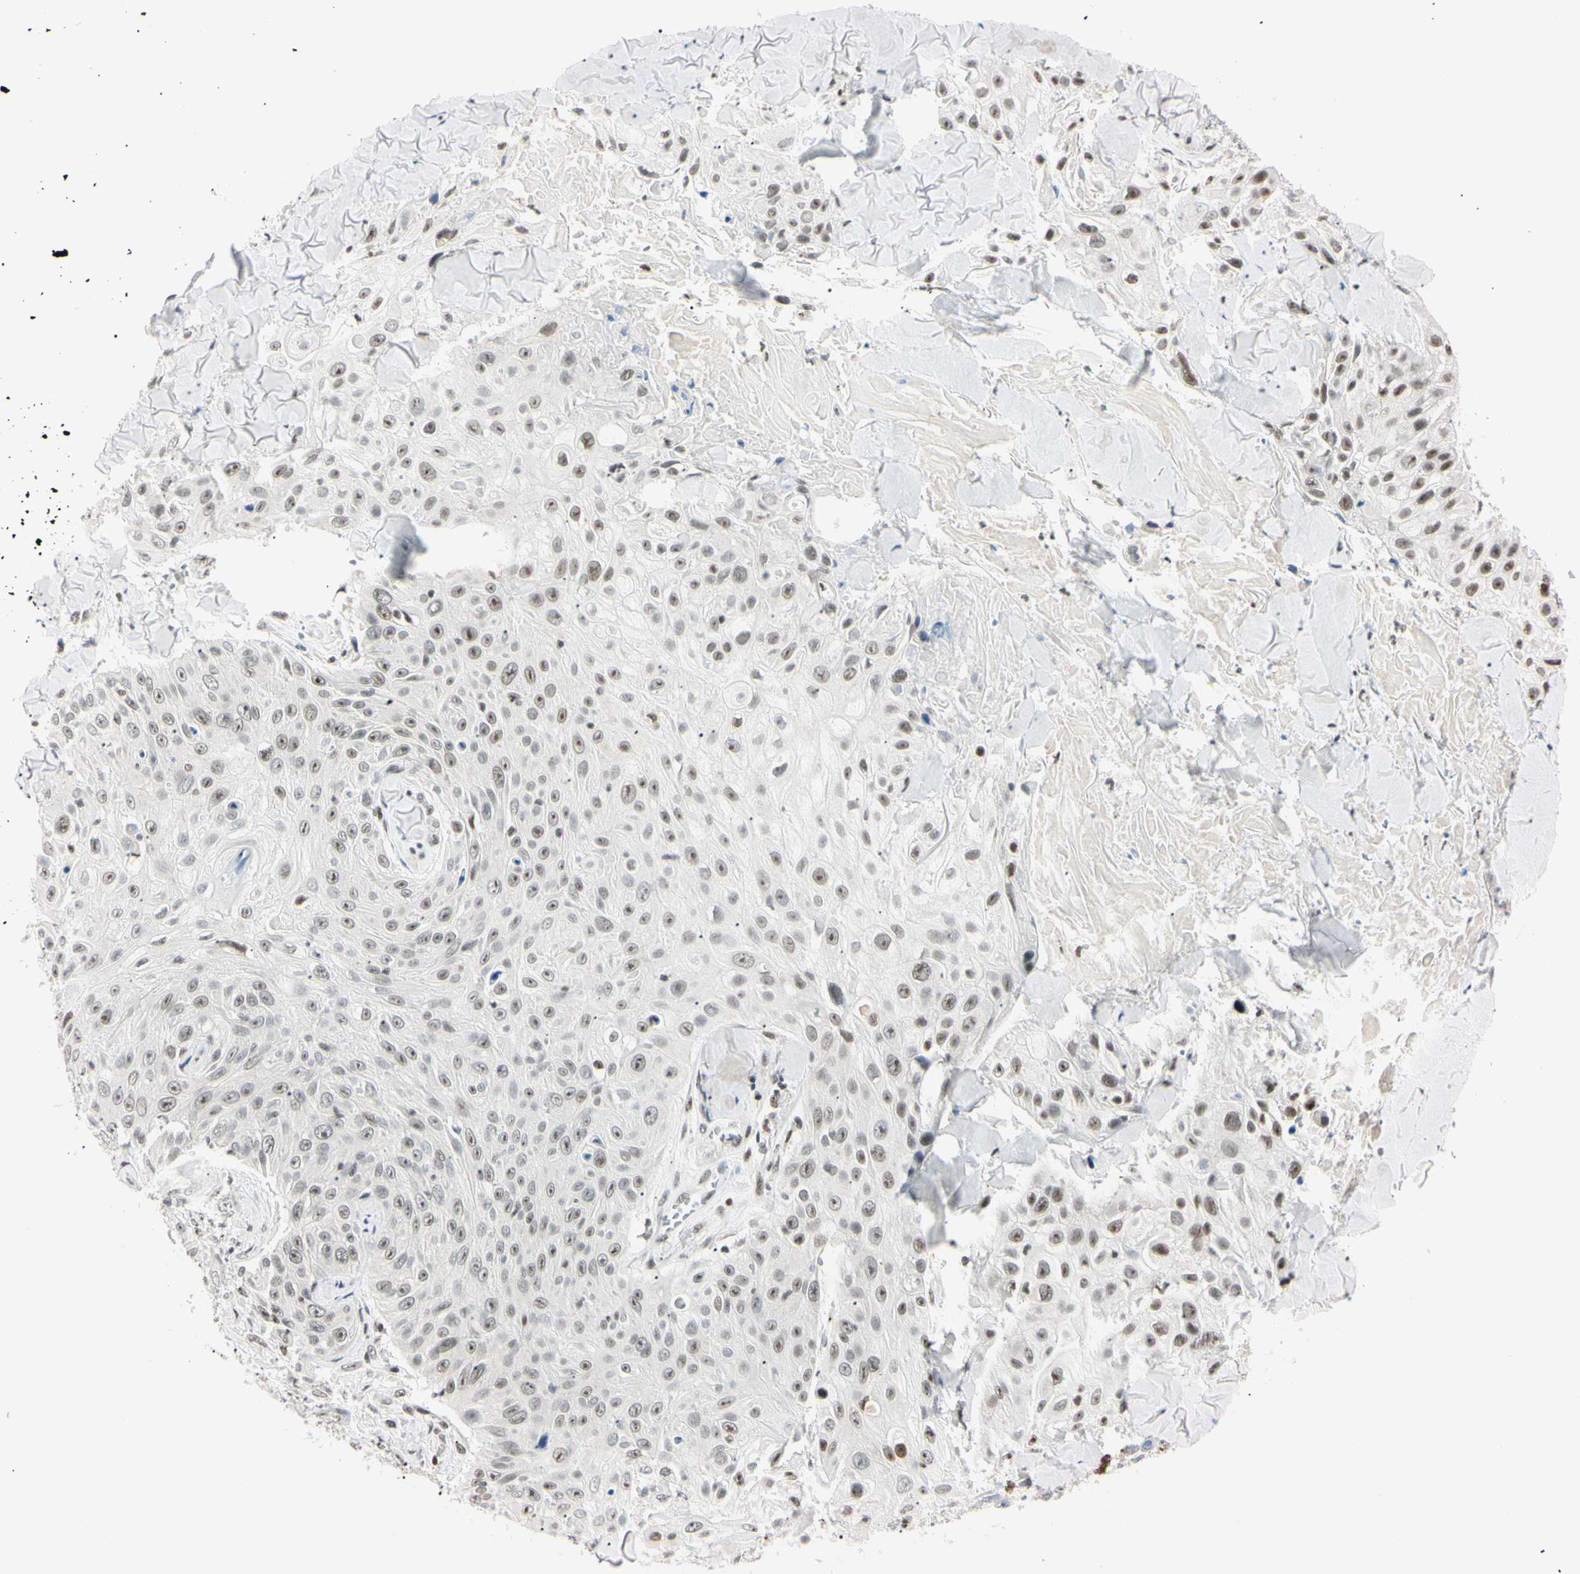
{"staining": {"intensity": "weak", "quantity": "25%-75%", "location": "none"}, "tissue": "skin cancer", "cell_type": "Tumor cells", "image_type": "cancer", "snomed": [{"axis": "morphology", "description": "Squamous cell carcinoma, NOS"}, {"axis": "topography", "description": "Skin"}], "caption": "Skin cancer was stained to show a protein in brown. There is low levels of weak None positivity in about 25%-75% of tumor cells.", "gene": "C1orf174", "patient": {"sex": "male", "age": 86}}